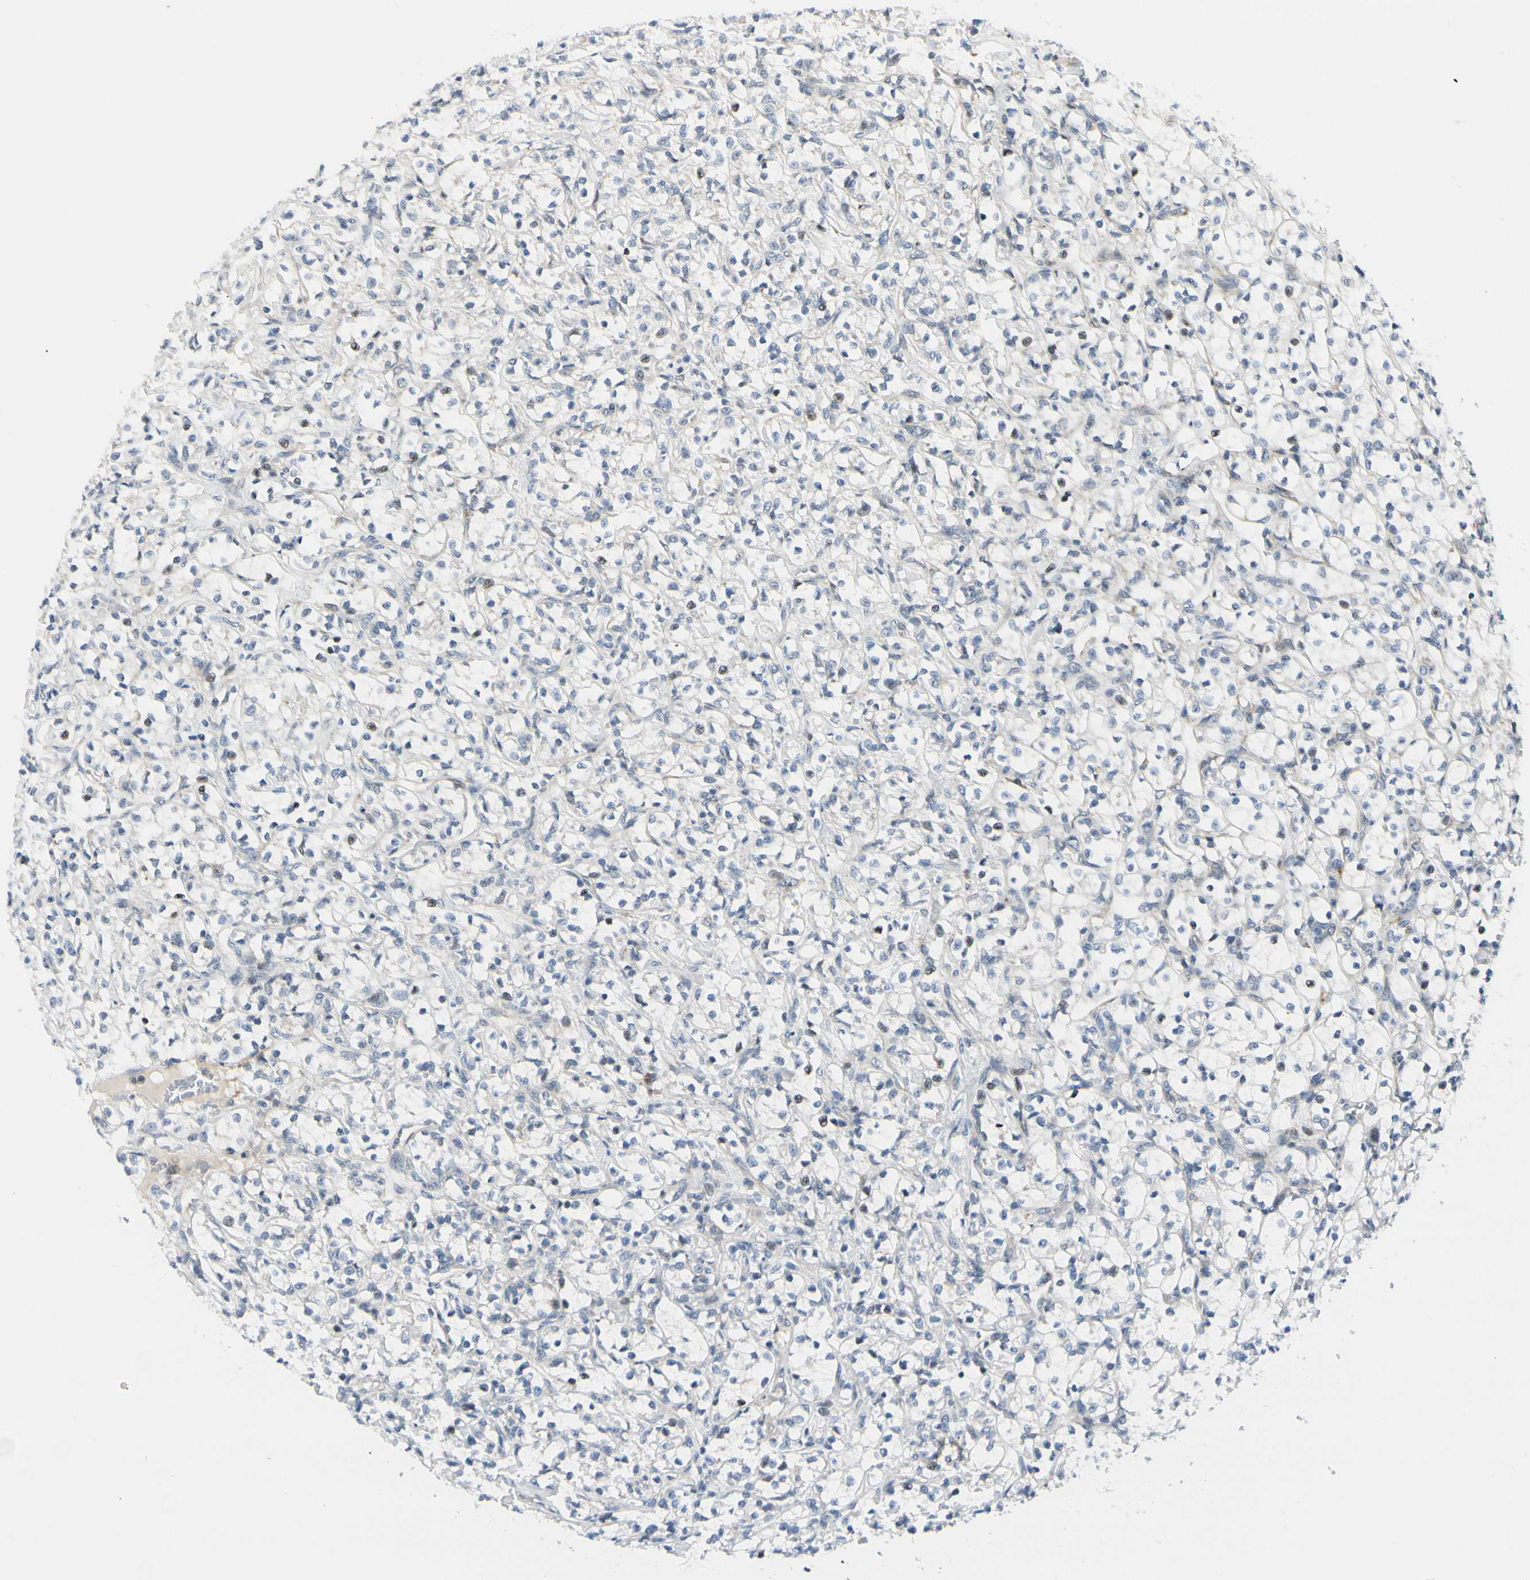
{"staining": {"intensity": "weak", "quantity": "<25%", "location": "nuclear"}, "tissue": "renal cancer", "cell_type": "Tumor cells", "image_type": "cancer", "snomed": [{"axis": "morphology", "description": "Adenocarcinoma, NOS"}, {"axis": "topography", "description": "Kidney"}], "caption": "Tumor cells show no significant protein positivity in renal cancer (adenocarcinoma). (IHC, brightfield microscopy, high magnification).", "gene": "NPDC1", "patient": {"sex": "female", "age": 69}}